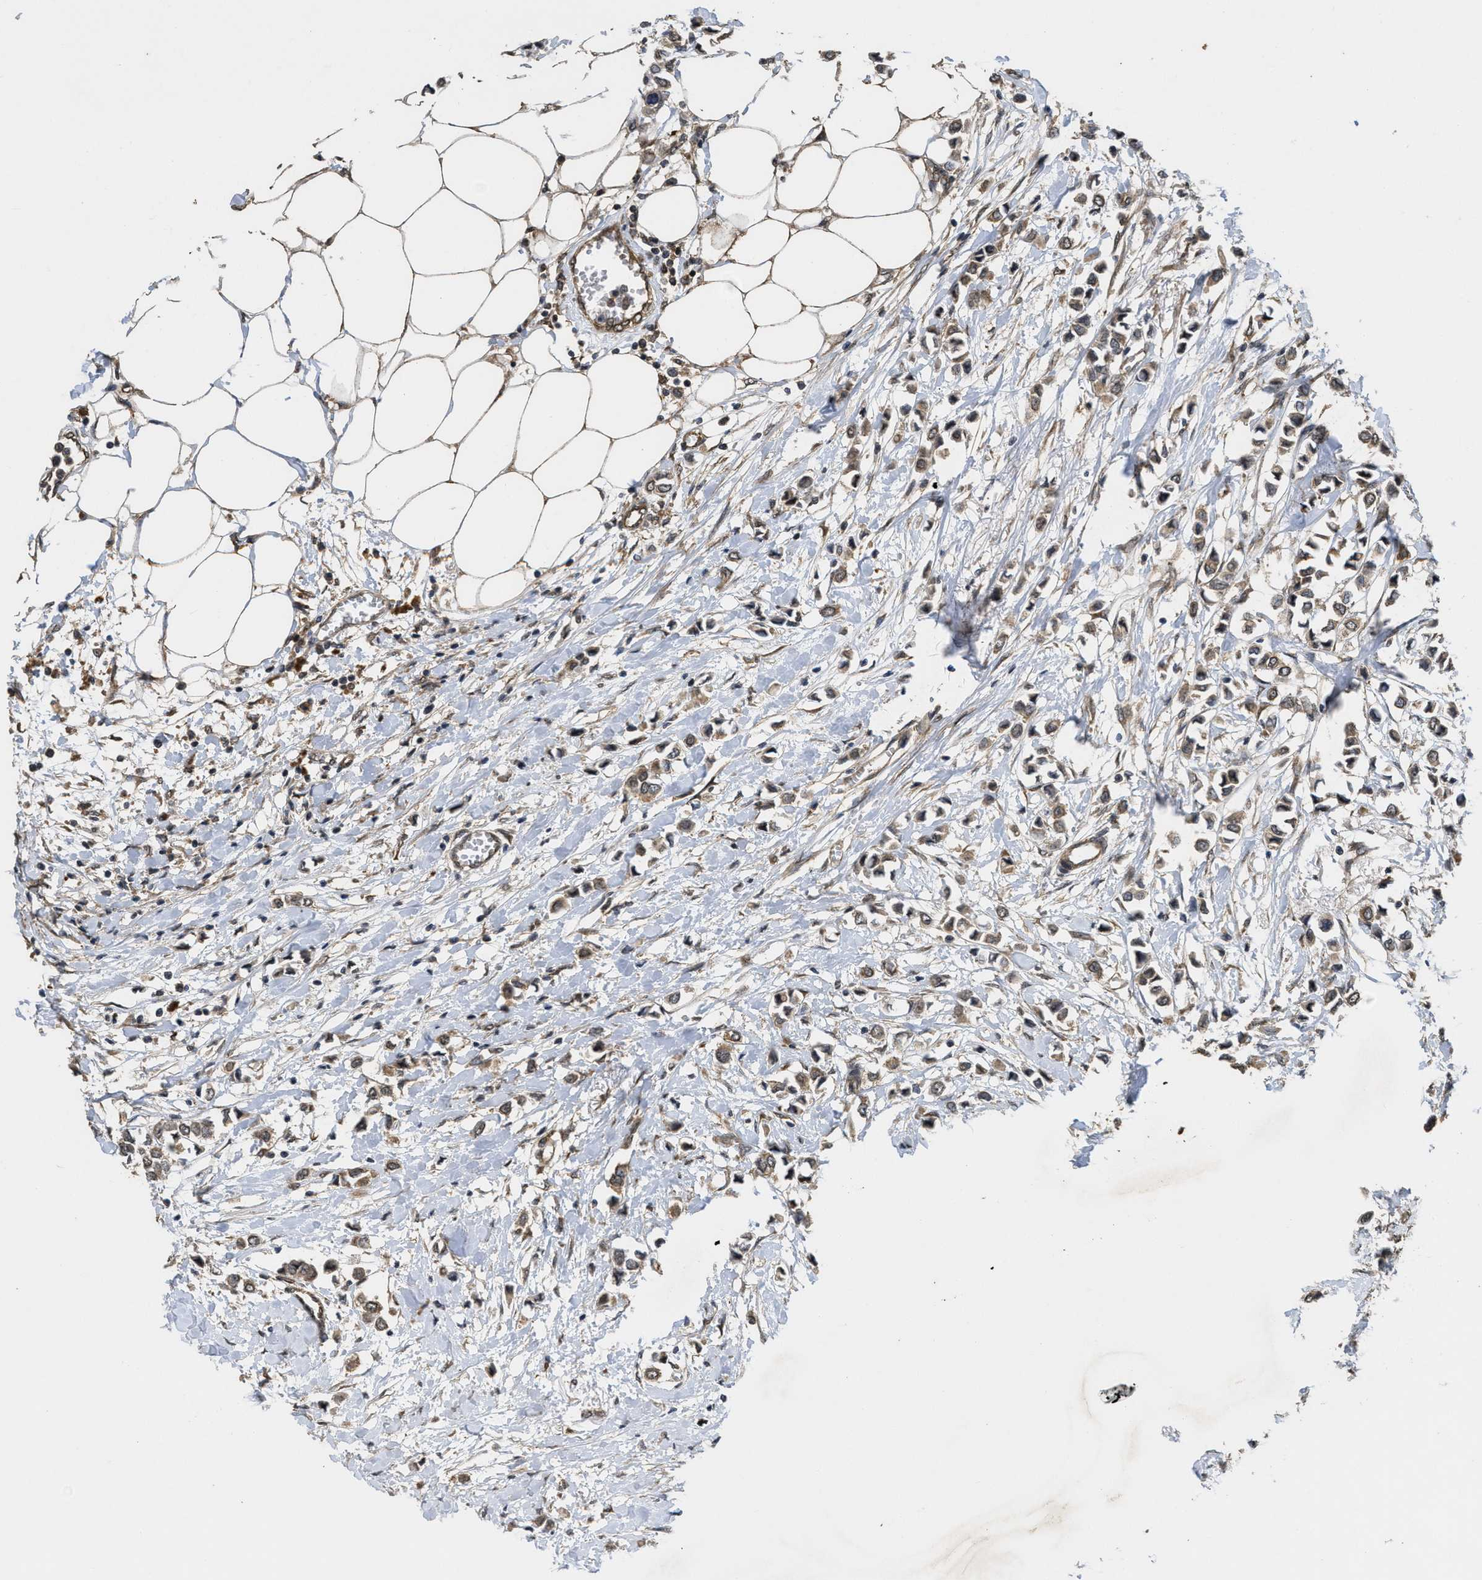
{"staining": {"intensity": "moderate", "quantity": ">75%", "location": "cytoplasmic/membranous"}, "tissue": "breast cancer", "cell_type": "Tumor cells", "image_type": "cancer", "snomed": [{"axis": "morphology", "description": "Lobular carcinoma"}, {"axis": "topography", "description": "Breast"}], "caption": "Human lobular carcinoma (breast) stained with a protein marker shows moderate staining in tumor cells.", "gene": "FZD6", "patient": {"sex": "female", "age": 51}}